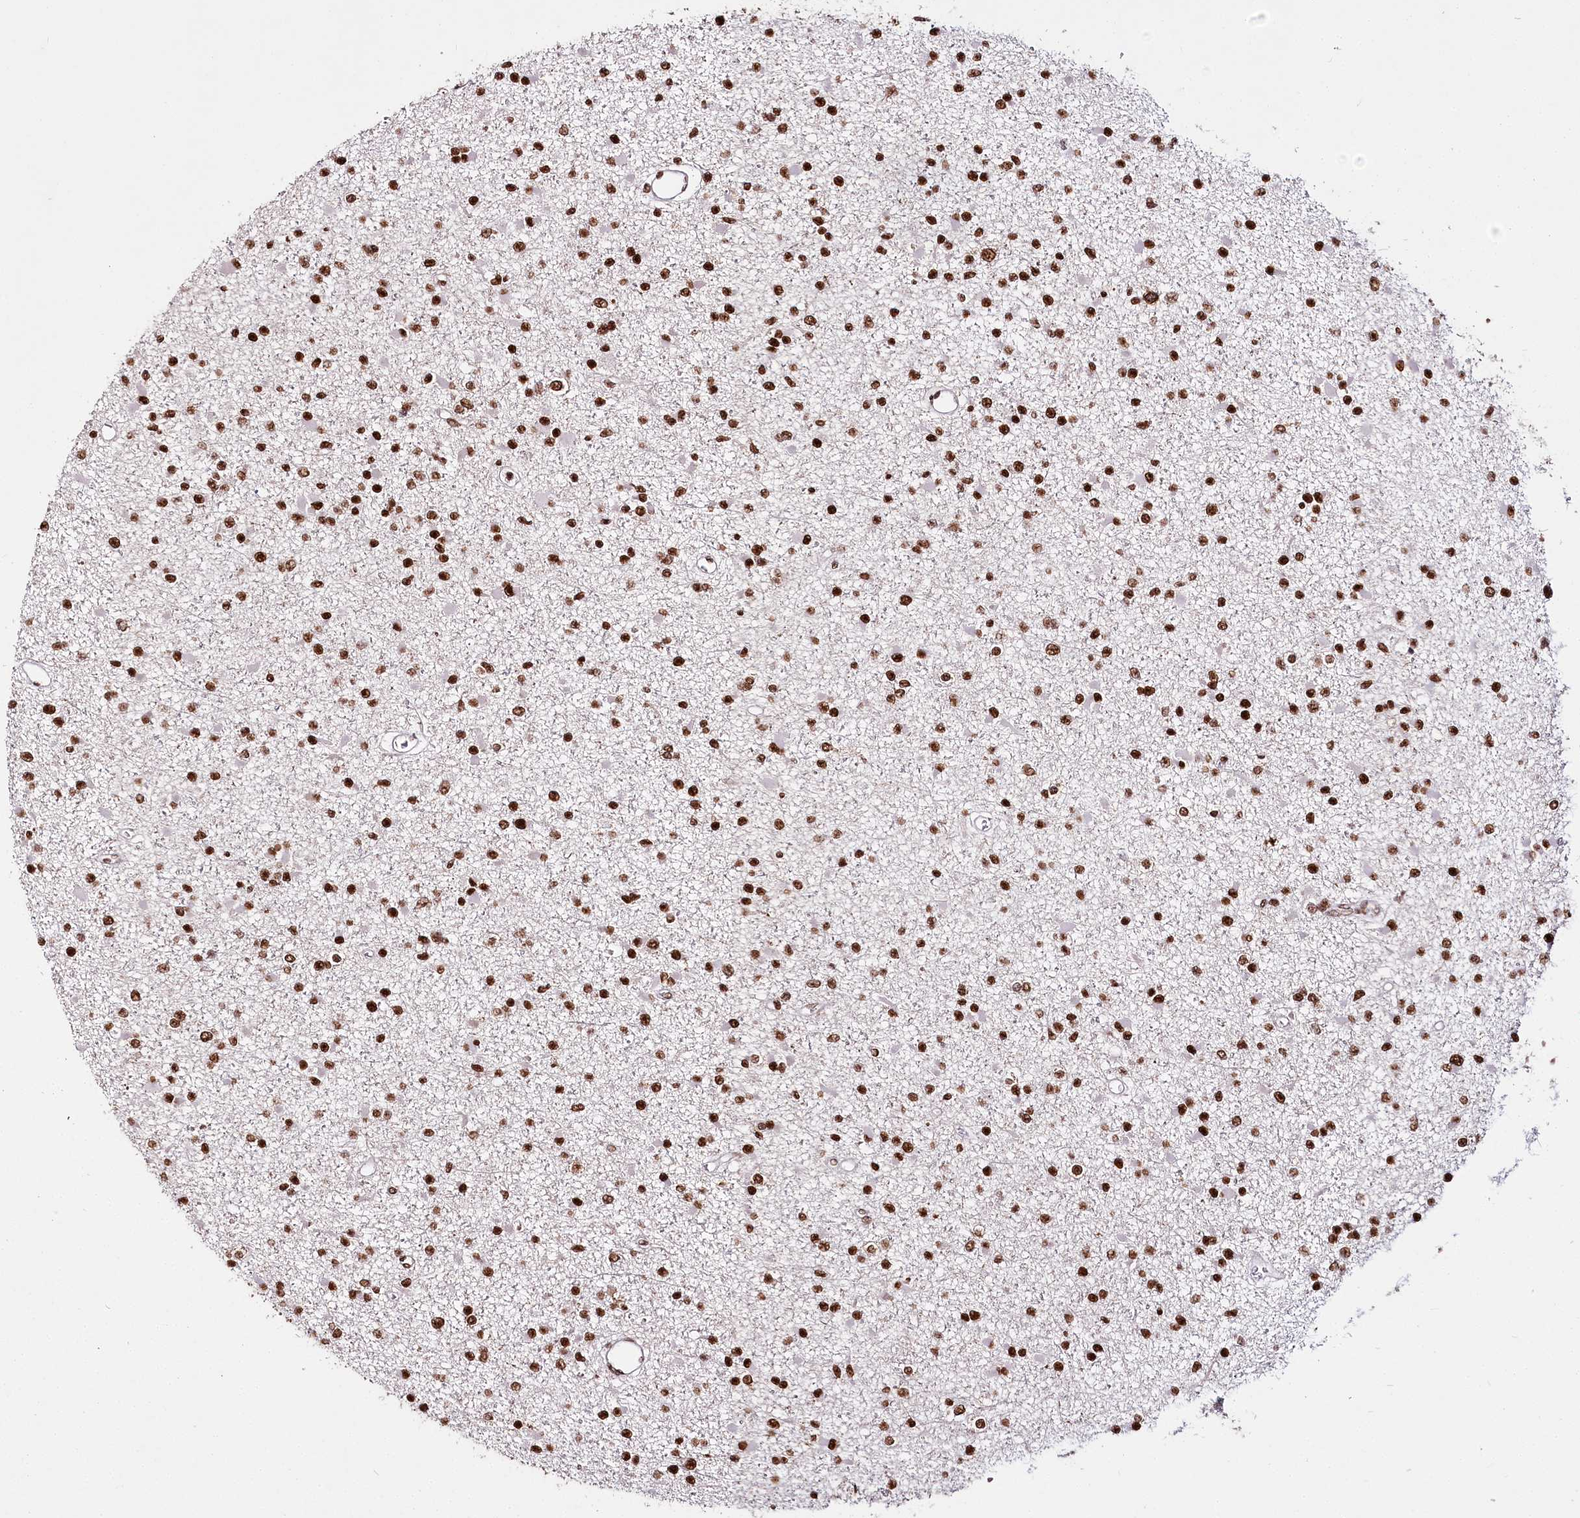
{"staining": {"intensity": "strong", "quantity": ">75%", "location": "nuclear"}, "tissue": "glioma", "cell_type": "Tumor cells", "image_type": "cancer", "snomed": [{"axis": "morphology", "description": "Glioma, malignant, Low grade"}, {"axis": "topography", "description": "Brain"}], "caption": "This is a histology image of immunohistochemistry (IHC) staining of glioma, which shows strong staining in the nuclear of tumor cells.", "gene": "SMARCE1", "patient": {"sex": "female", "age": 22}}